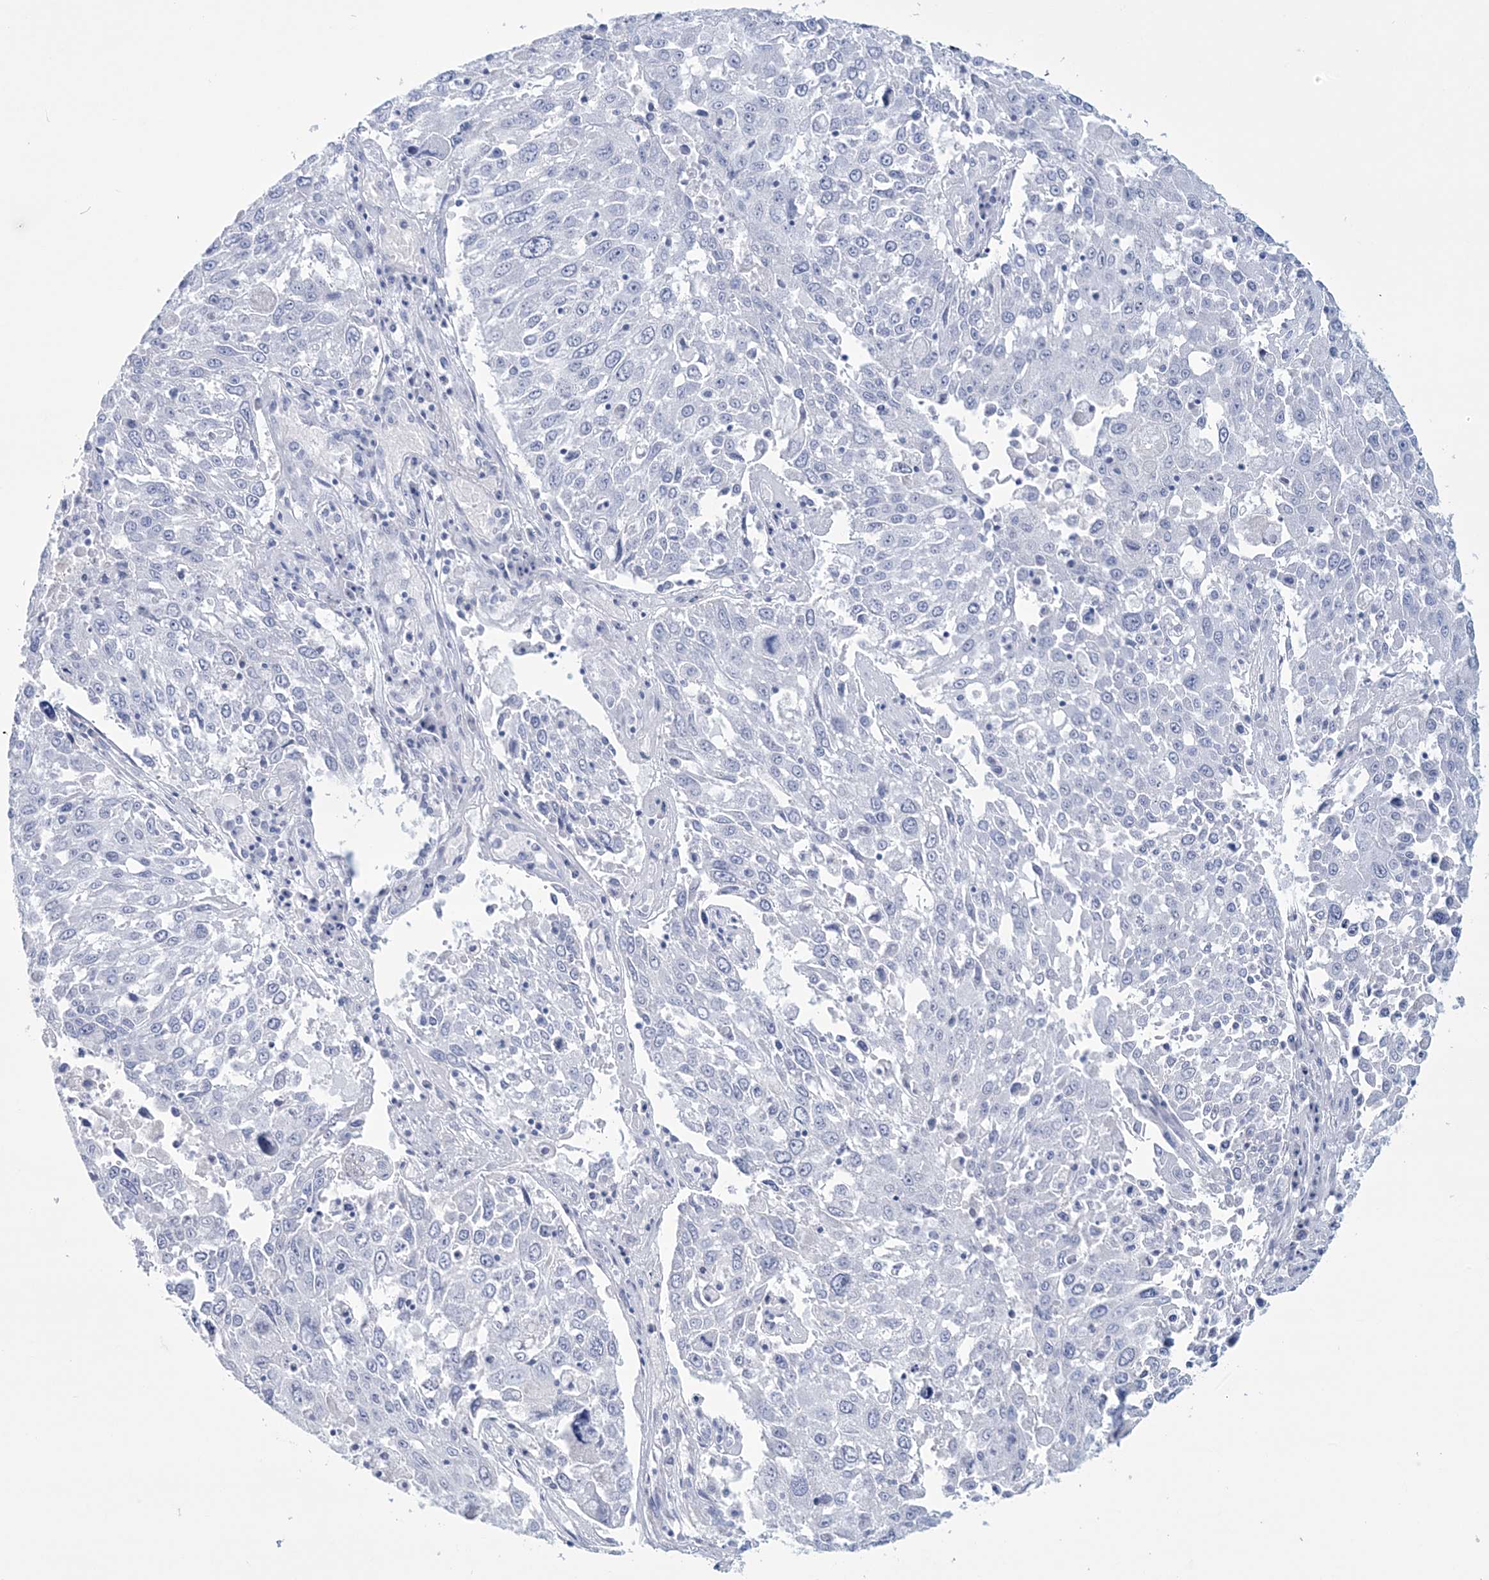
{"staining": {"intensity": "negative", "quantity": "none", "location": "none"}, "tissue": "lung cancer", "cell_type": "Tumor cells", "image_type": "cancer", "snomed": [{"axis": "morphology", "description": "Squamous cell carcinoma, NOS"}, {"axis": "topography", "description": "Lung"}], "caption": "This image is of lung squamous cell carcinoma stained with immunohistochemistry (IHC) to label a protein in brown with the nuclei are counter-stained blue. There is no positivity in tumor cells. (IHC, brightfield microscopy, high magnification).", "gene": "DPCD", "patient": {"sex": "male", "age": 65}}